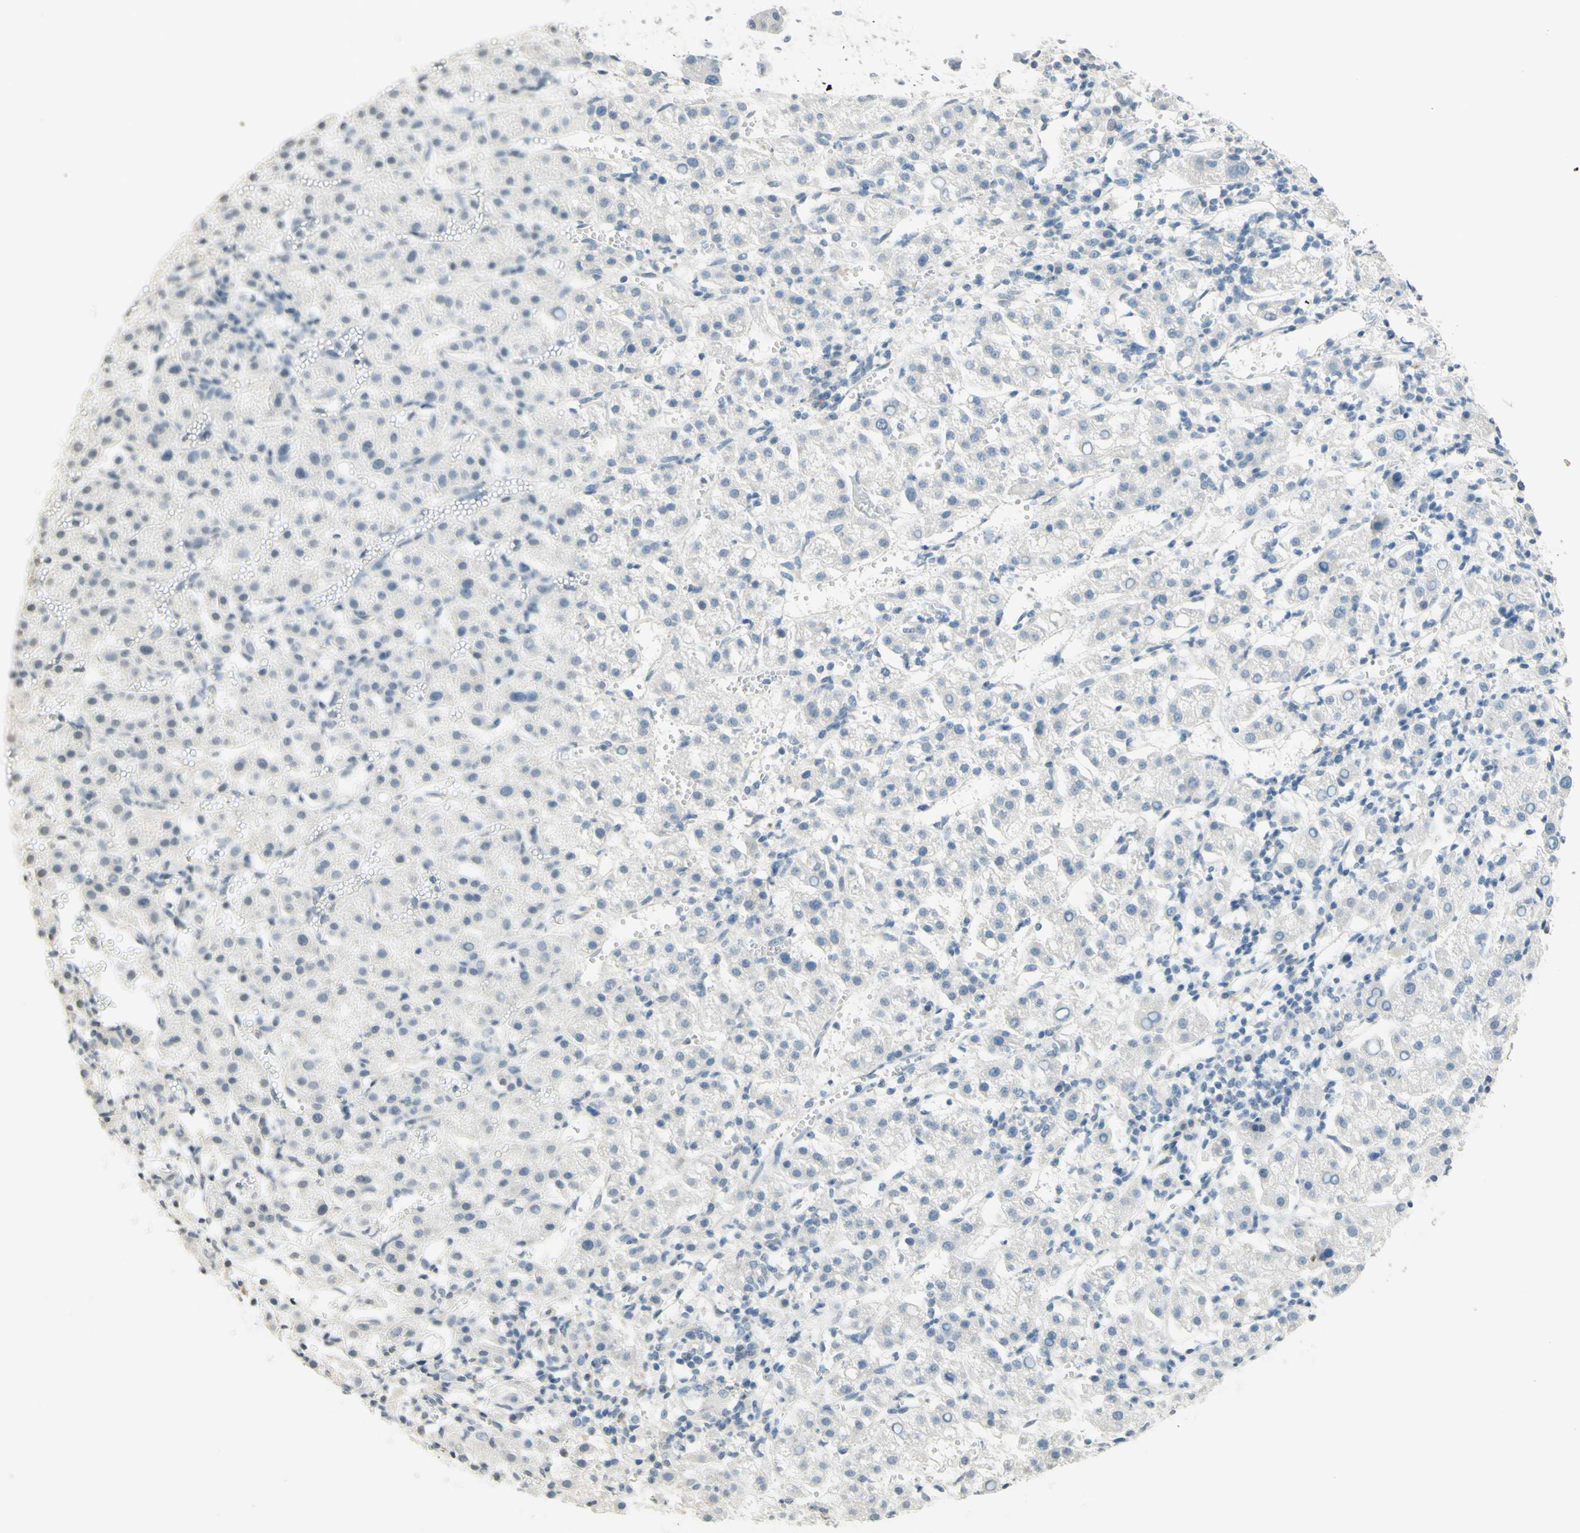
{"staining": {"intensity": "negative", "quantity": "none", "location": "none"}, "tissue": "liver cancer", "cell_type": "Tumor cells", "image_type": "cancer", "snomed": [{"axis": "morphology", "description": "Carcinoma, Hepatocellular, NOS"}, {"axis": "topography", "description": "Liver"}], "caption": "Protein analysis of liver cancer demonstrates no significant positivity in tumor cells.", "gene": "MAG", "patient": {"sex": "female", "age": 58}}